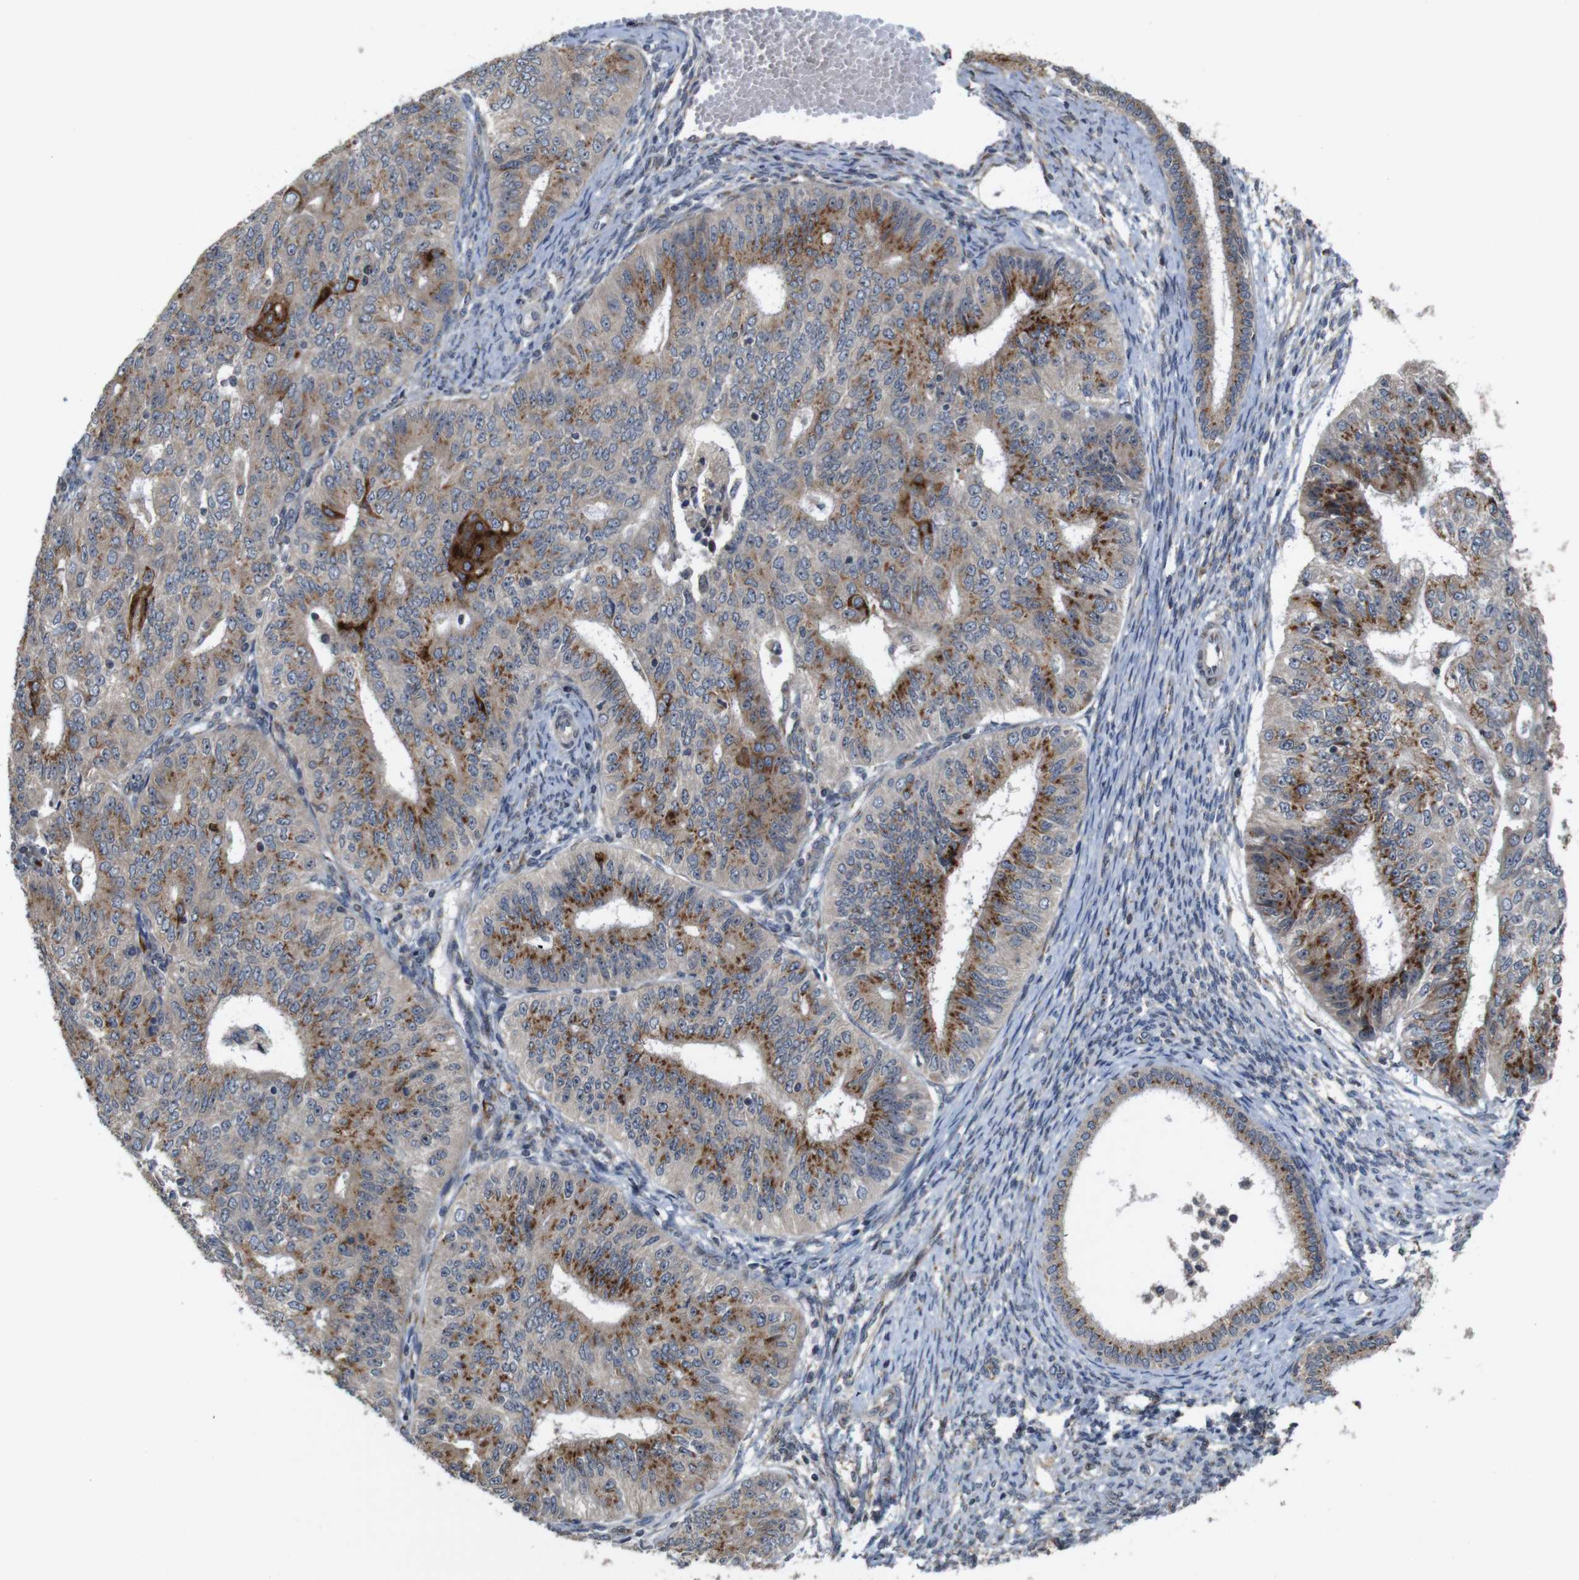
{"staining": {"intensity": "moderate", "quantity": ">75%", "location": "cytoplasmic/membranous"}, "tissue": "endometrial cancer", "cell_type": "Tumor cells", "image_type": "cancer", "snomed": [{"axis": "morphology", "description": "Adenocarcinoma, NOS"}, {"axis": "topography", "description": "Endometrium"}], "caption": "Immunohistochemical staining of human endometrial cancer (adenocarcinoma) exhibits medium levels of moderate cytoplasmic/membranous protein staining in about >75% of tumor cells.", "gene": "EFCAB14", "patient": {"sex": "female", "age": 32}}